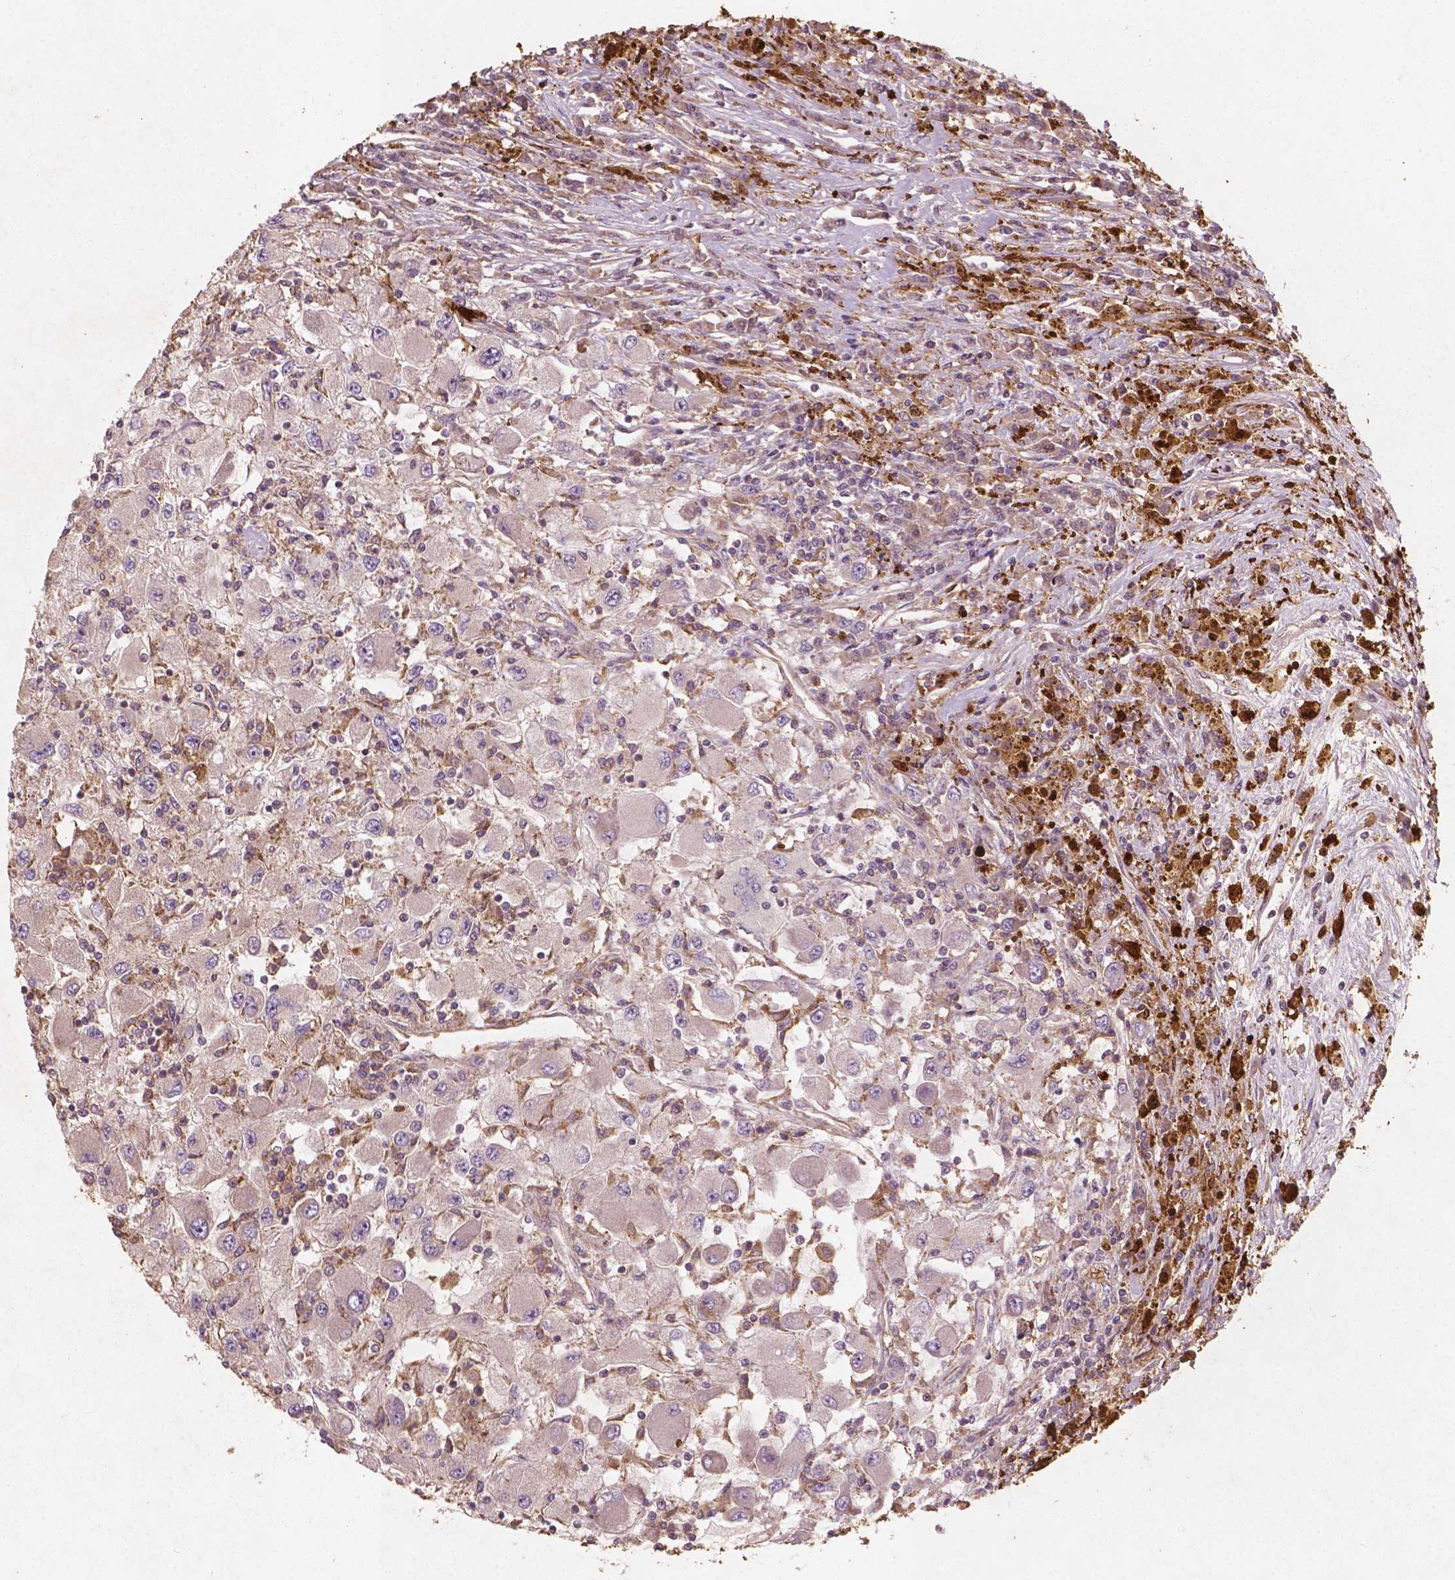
{"staining": {"intensity": "negative", "quantity": "none", "location": "none"}, "tissue": "renal cancer", "cell_type": "Tumor cells", "image_type": "cancer", "snomed": [{"axis": "morphology", "description": "Adenocarcinoma, NOS"}, {"axis": "topography", "description": "Kidney"}], "caption": "DAB immunohistochemical staining of human renal cancer (adenocarcinoma) shows no significant positivity in tumor cells. (DAB (3,3'-diaminobenzidine) immunohistochemistry (IHC) visualized using brightfield microscopy, high magnification).", "gene": "CYFIP2", "patient": {"sex": "female", "age": 67}}